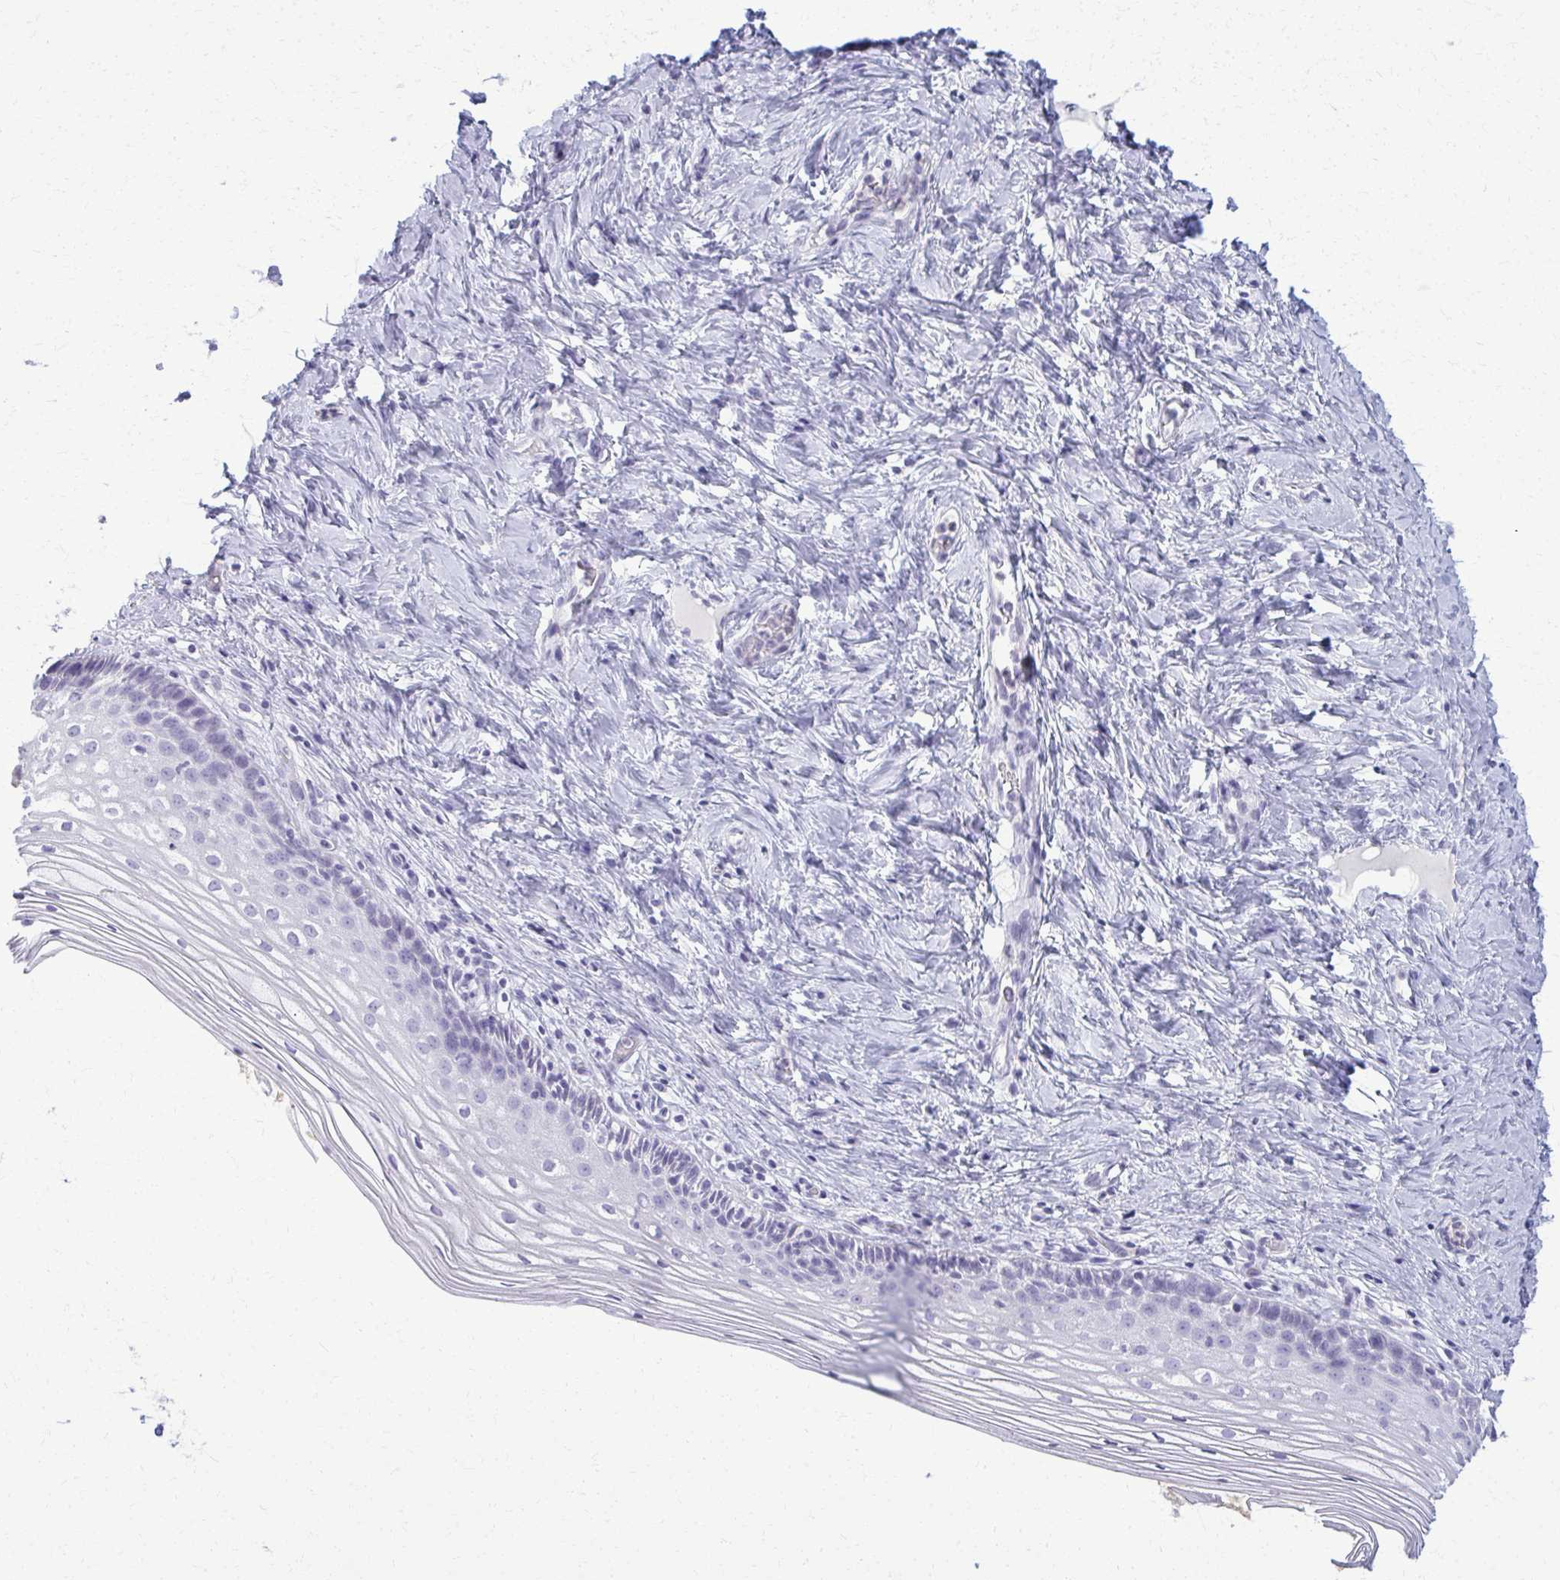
{"staining": {"intensity": "negative", "quantity": "none", "location": "none"}, "tissue": "vagina", "cell_type": "Squamous epithelial cells", "image_type": "normal", "snomed": [{"axis": "morphology", "description": "Normal tissue, NOS"}, {"axis": "topography", "description": "Vagina"}], "caption": "An IHC micrograph of benign vagina is shown. There is no staining in squamous epithelial cells of vagina.", "gene": "ACSM2A", "patient": {"sex": "female", "age": 45}}